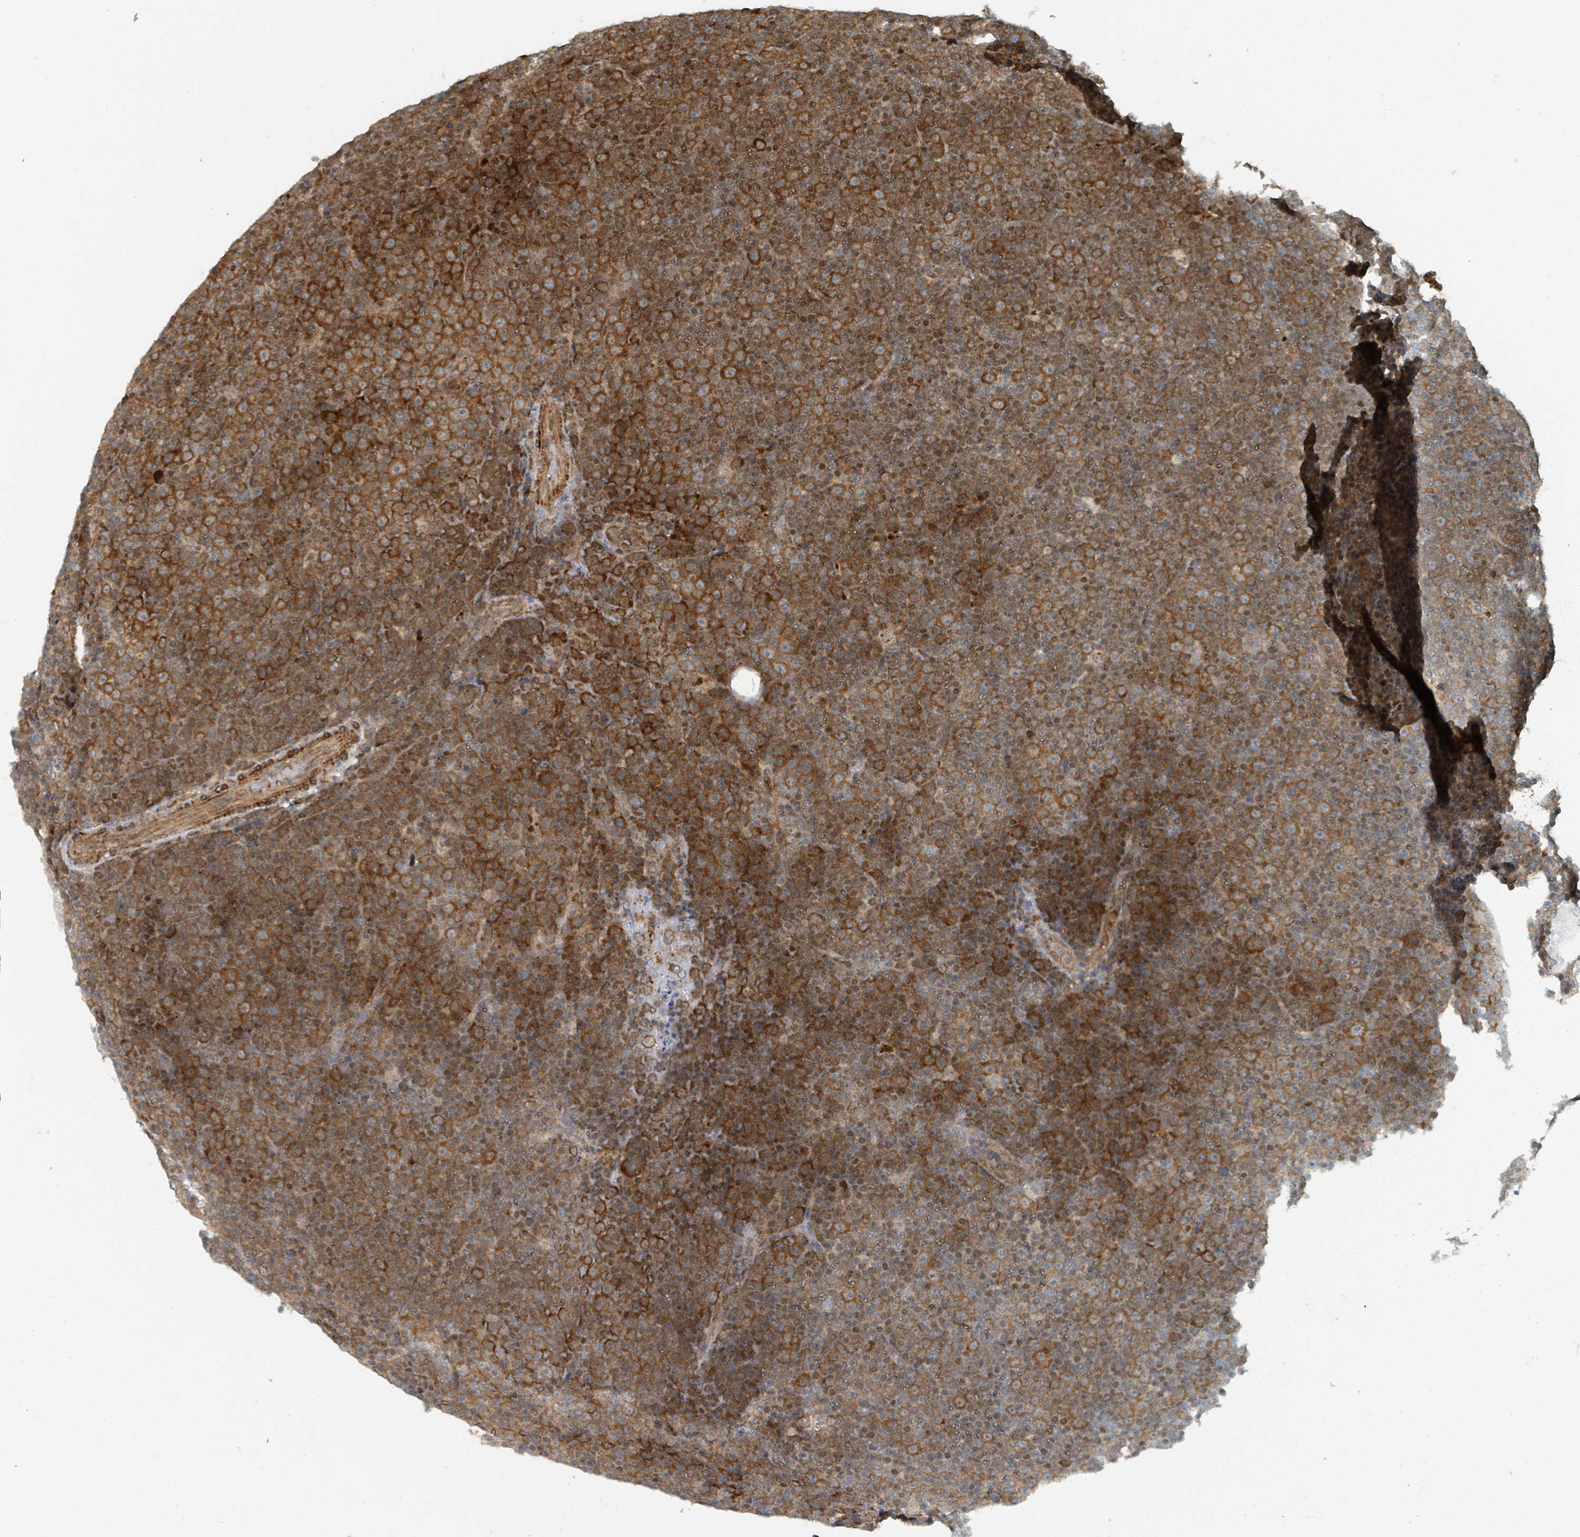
{"staining": {"intensity": "moderate", "quantity": ">75%", "location": "cytoplasmic/membranous"}, "tissue": "lymphoma", "cell_type": "Tumor cells", "image_type": "cancer", "snomed": [{"axis": "morphology", "description": "Malignant lymphoma, non-Hodgkin's type, Low grade"}, {"axis": "topography", "description": "Lymph node"}], "caption": "Malignant lymphoma, non-Hodgkin's type (low-grade) stained with DAB (3,3'-diaminobenzidine) immunohistochemistry reveals medium levels of moderate cytoplasmic/membranous staining in approximately >75% of tumor cells. Using DAB (3,3'-diaminobenzidine) (brown) and hematoxylin (blue) stains, captured at high magnification using brightfield microscopy.", "gene": "RHPN2", "patient": {"sex": "female", "age": 67}}